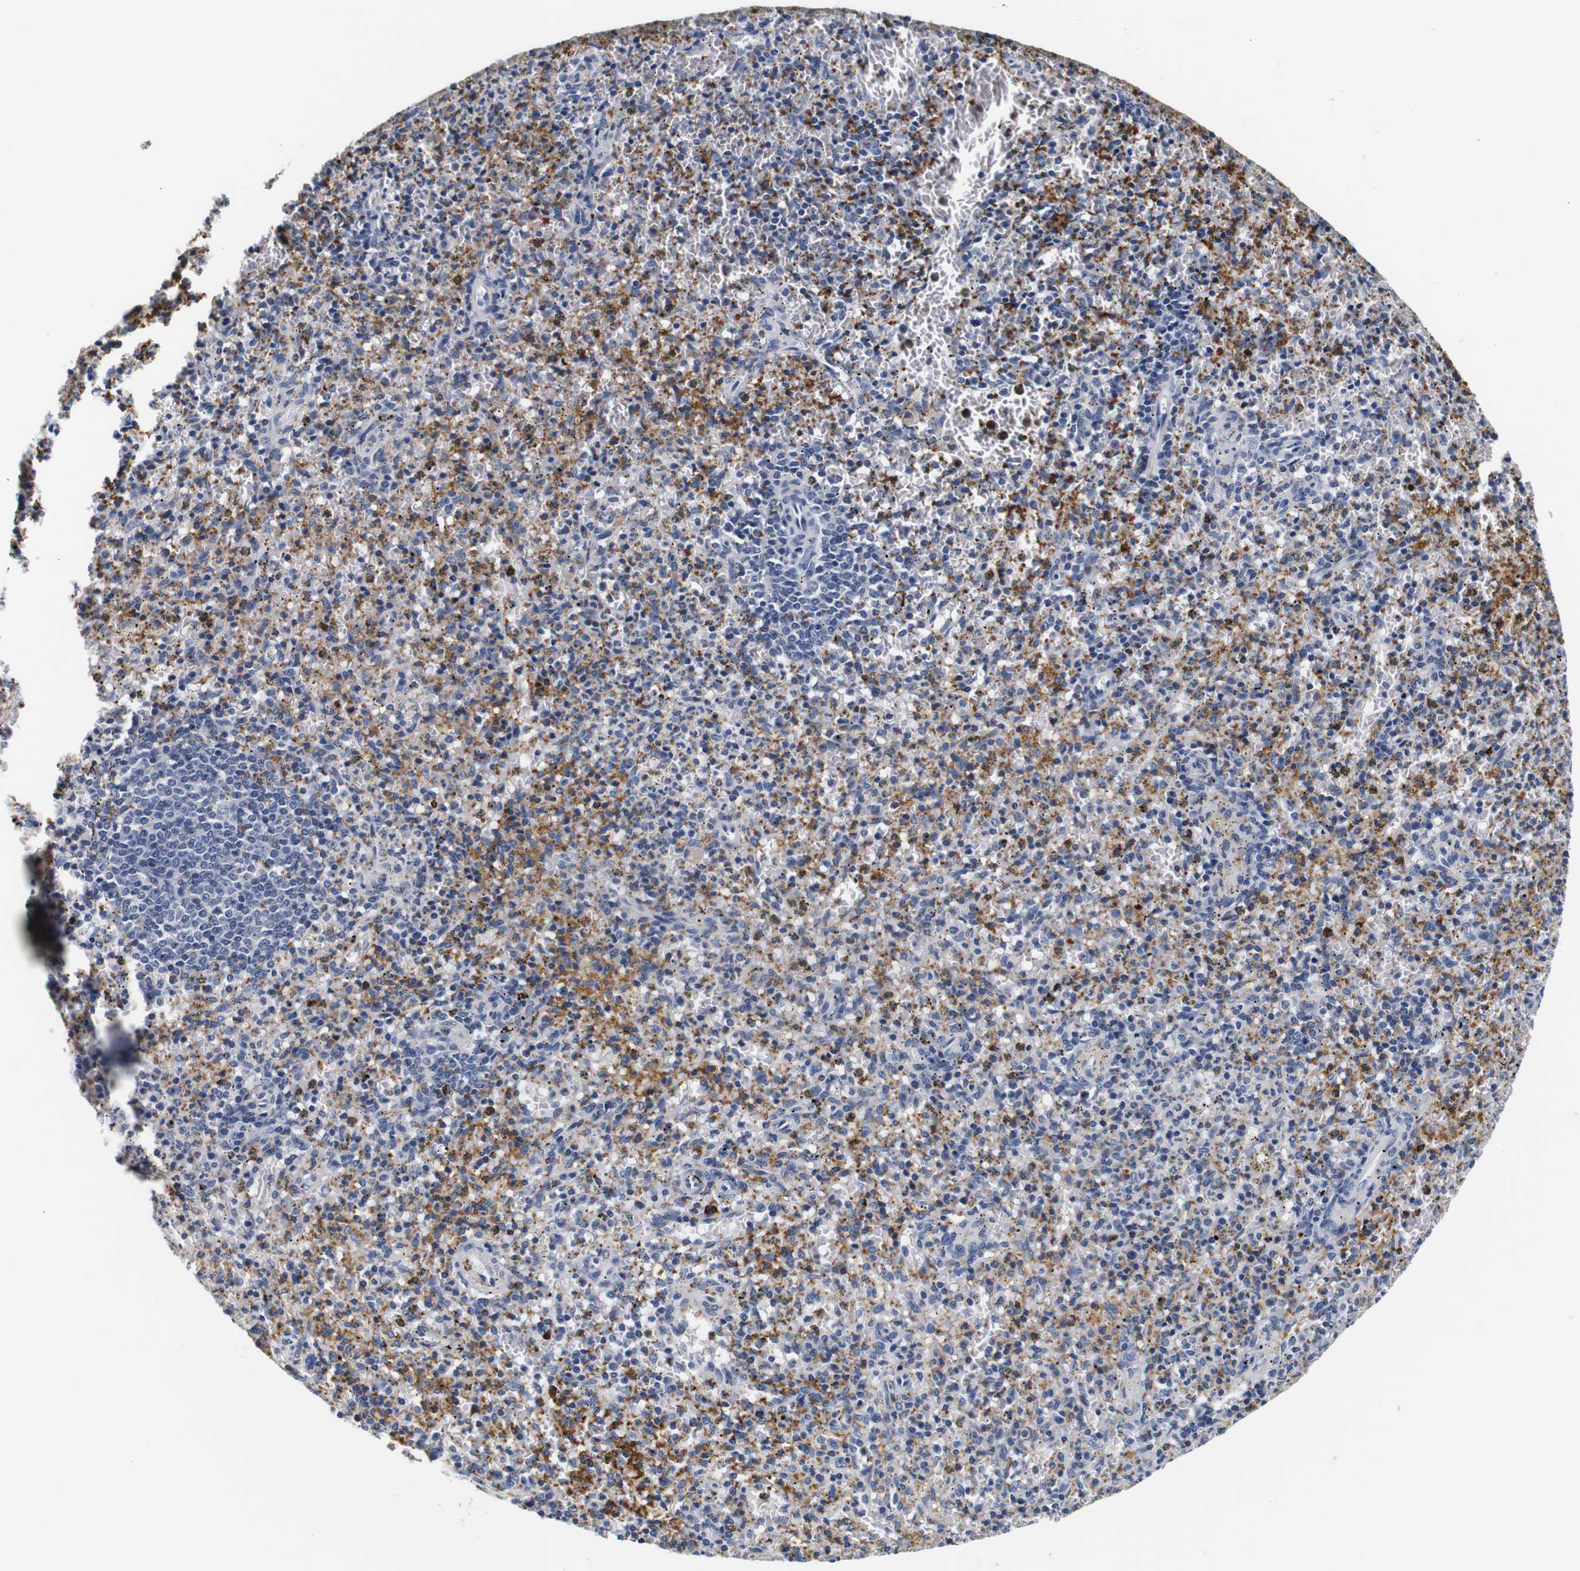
{"staining": {"intensity": "moderate", "quantity": "25%-75%", "location": "cytoplasmic/membranous"}, "tissue": "spleen", "cell_type": "Cells in red pulp", "image_type": "normal", "snomed": [{"axis": "morphology", "description": "Normal tissue, NOS"}, {"axis": "topography", "description": "Spleen"}], "caption": "Spleen stained with IHC exhibits moderate cytoplasmic/membranous expression in approximately 25%-75% of cells in red pulp. The staining is performed using DAB brown chromogen to label protein expression. The nuclei are counter-stained blue using hematoxylin.", "gene": "GP1BA", "patient": {"sex": "male", "age": 72}}